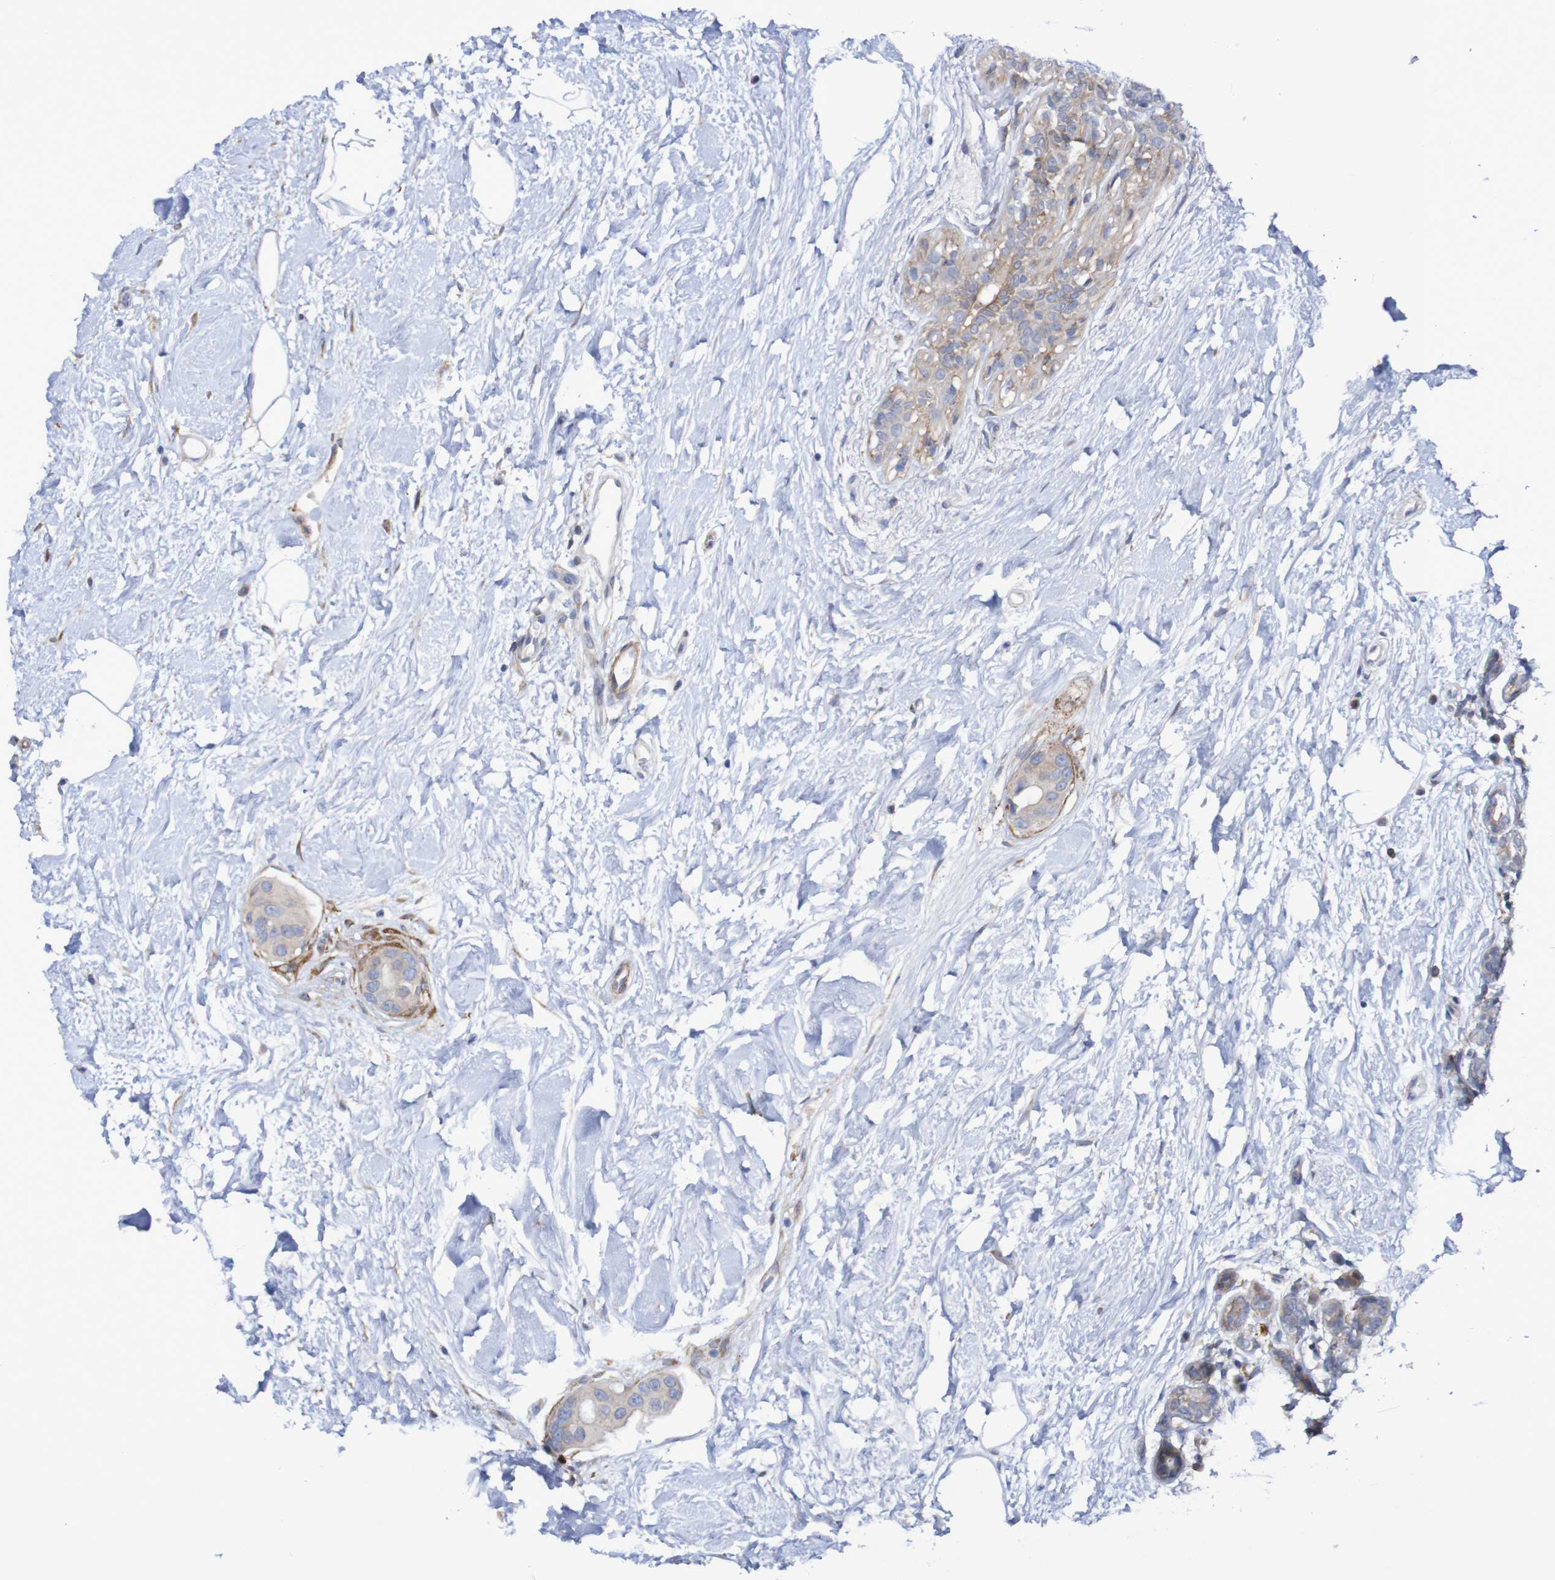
{"staining": {"intensity": "weak", "quantity": ">75%", "location": "cytoplasmic/membranous"}, "tissue": "breast cancer", "cell_type": "Tumor cells", "image_type": "cancer", "snomed": [{"axis": "morphology", "description": "Normal tissue, NOS"}, {"axis": "morphology", "description": "Duct carcinoma"}, {"axis": "topography", "description": "Breast"}], "caption": "Breast cancer was stained to show a protein in brown. There is low levels of weak cytoplasmic/membranous staining in about >75% of tumor cells.", "gene": "SCRG1", "patient": {"sex": "female", "age": 39}}